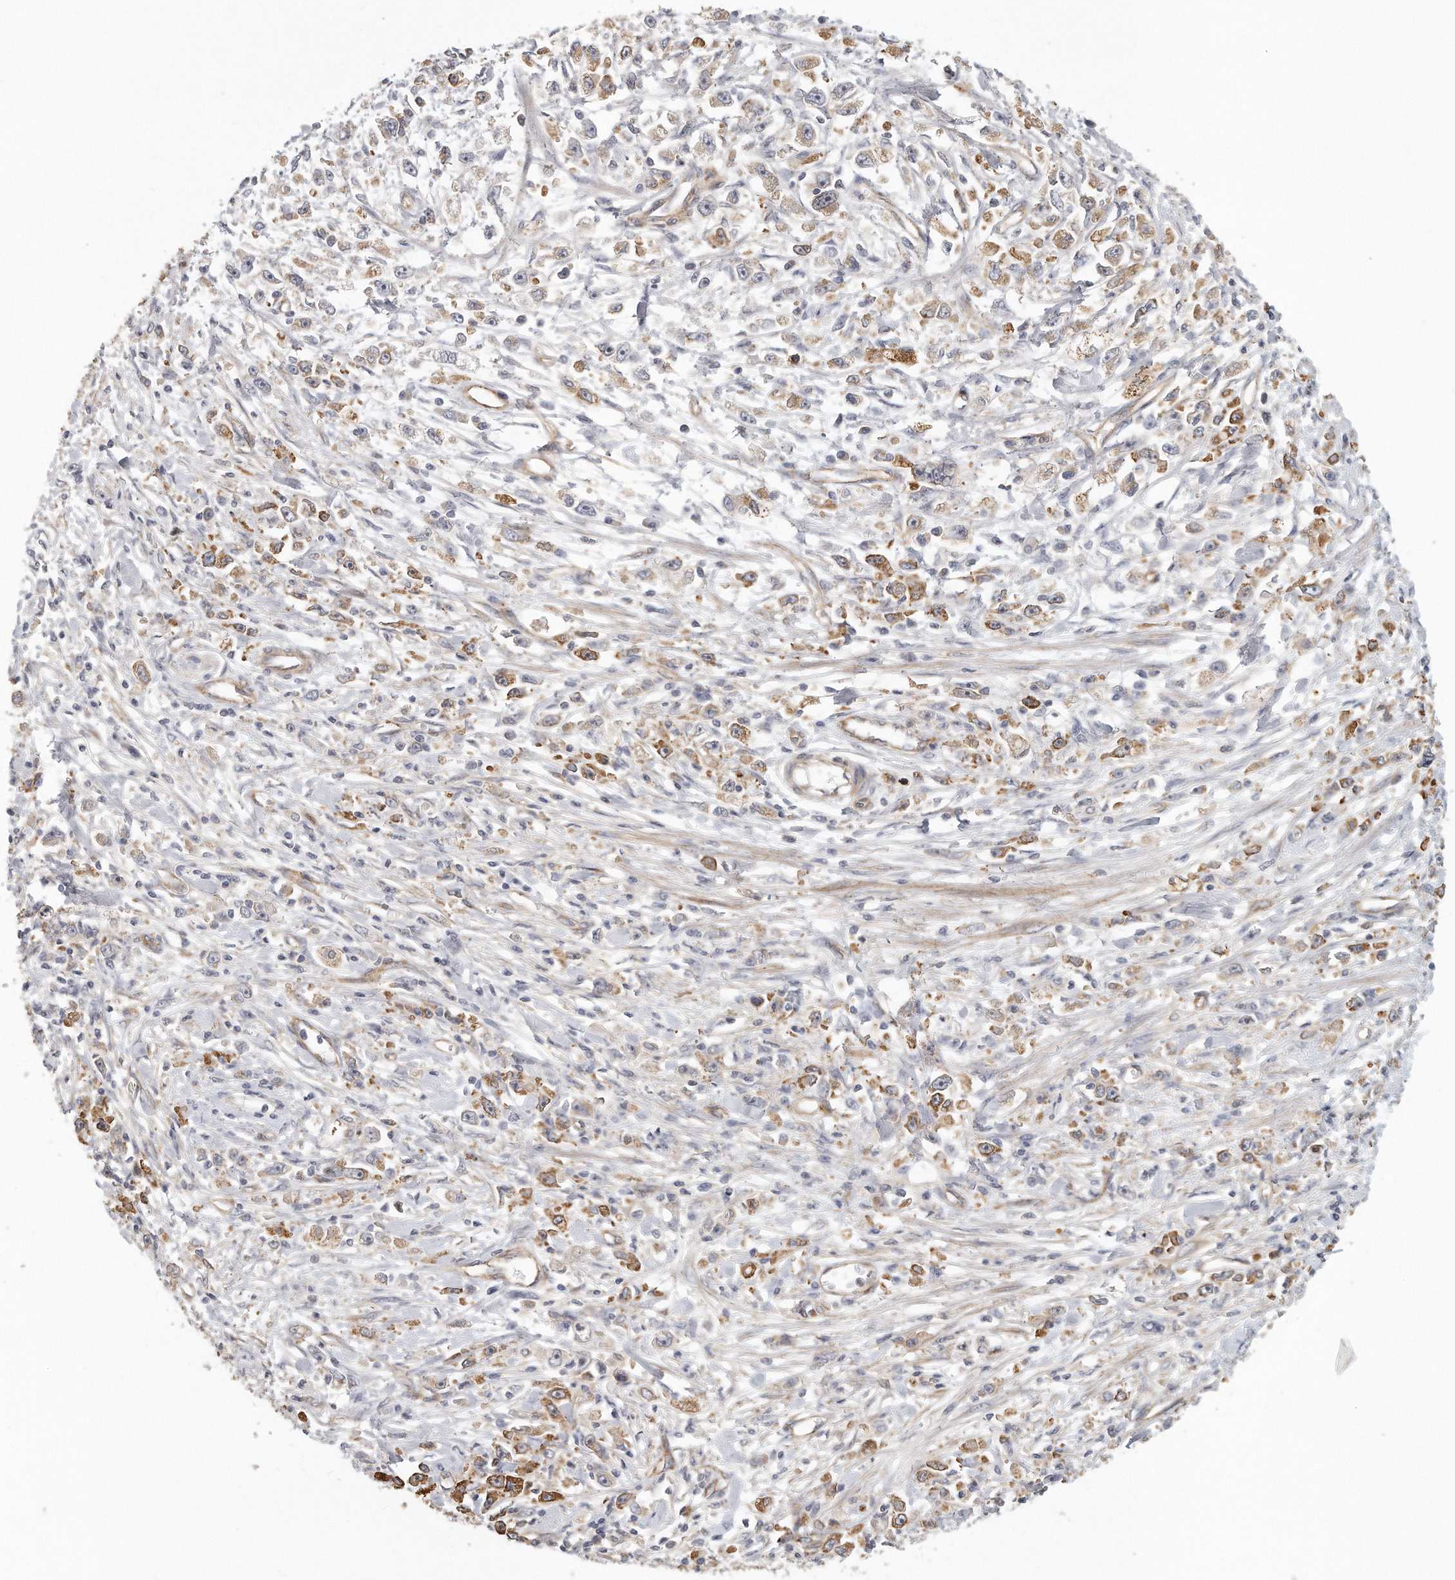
{"staining": {"intensity": "negative", "quantity": "none", "location": "none"}, "tissue": "stomach cancer", "cell_type": "Tumor cells", "image_type": "cancer", "snomed": [{"axis": "morphology", "description": "Adenocarcinoma, NOS"}, {"axis": "topography", "description": "Stomach"}], "caption": "Image shows no protein expression in tumor cells of adenocarcinoma (stomach) tissue.", "gene": "MTERF4", "patient": {"sex": "female", "age": 59}}